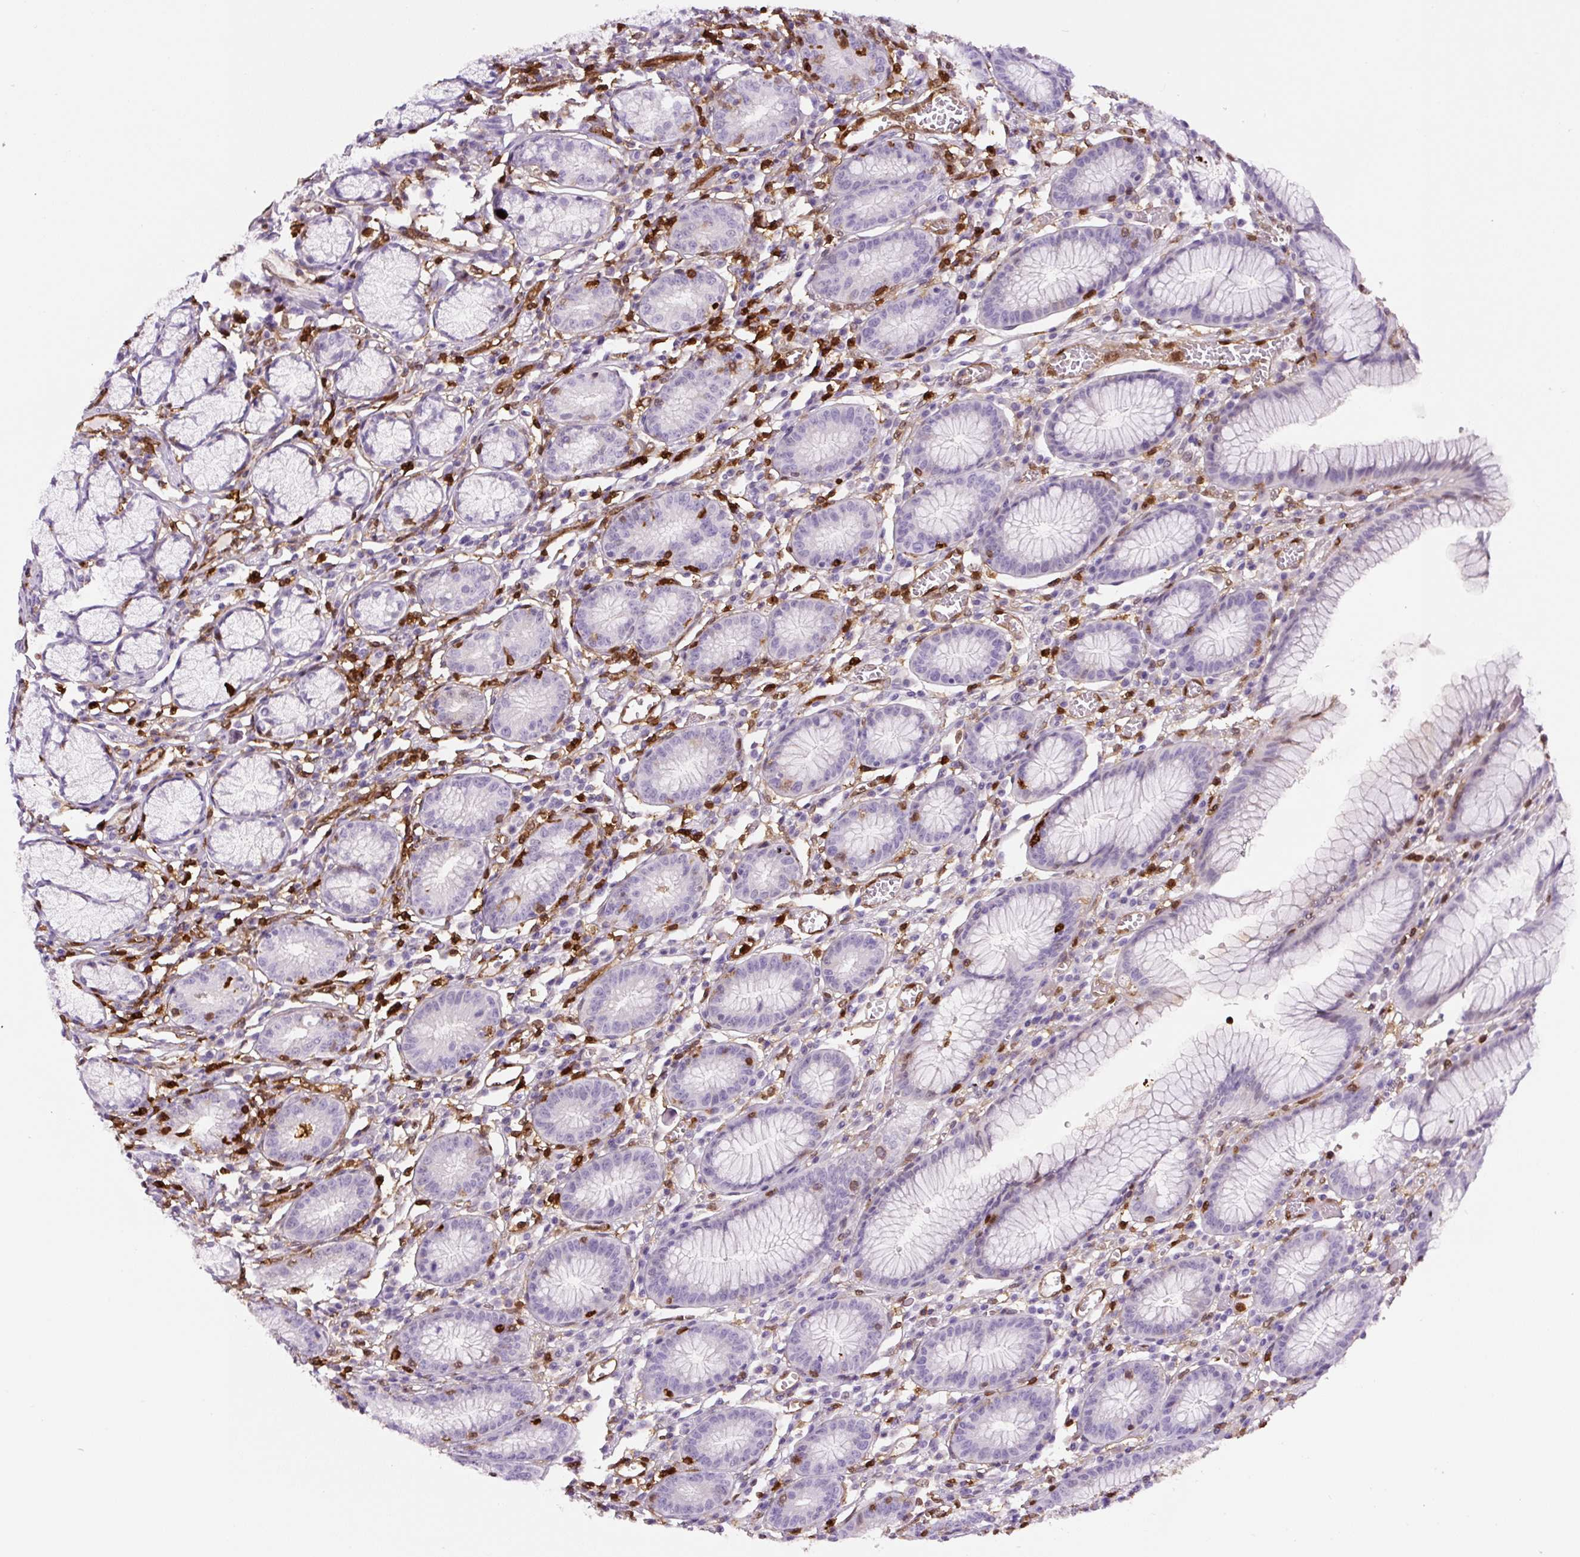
{"staining": {"intensity": "negative", "quantity": "none", "location": "none"}, "tissue": "stomach", "cell_type": "Glandular cells", "image_type": "normal", "snomed": [{"axis": "morphology", "description": "Normal tissue, NOS"}, {"axis": "topography", "description": "Stomach"}], "caption": "Immunohistochemical staining of normal human stomach shows no significant positivity in glandular cells.", "gene": "ANXA1", "patient": {"sex": "male", "age": 55}}